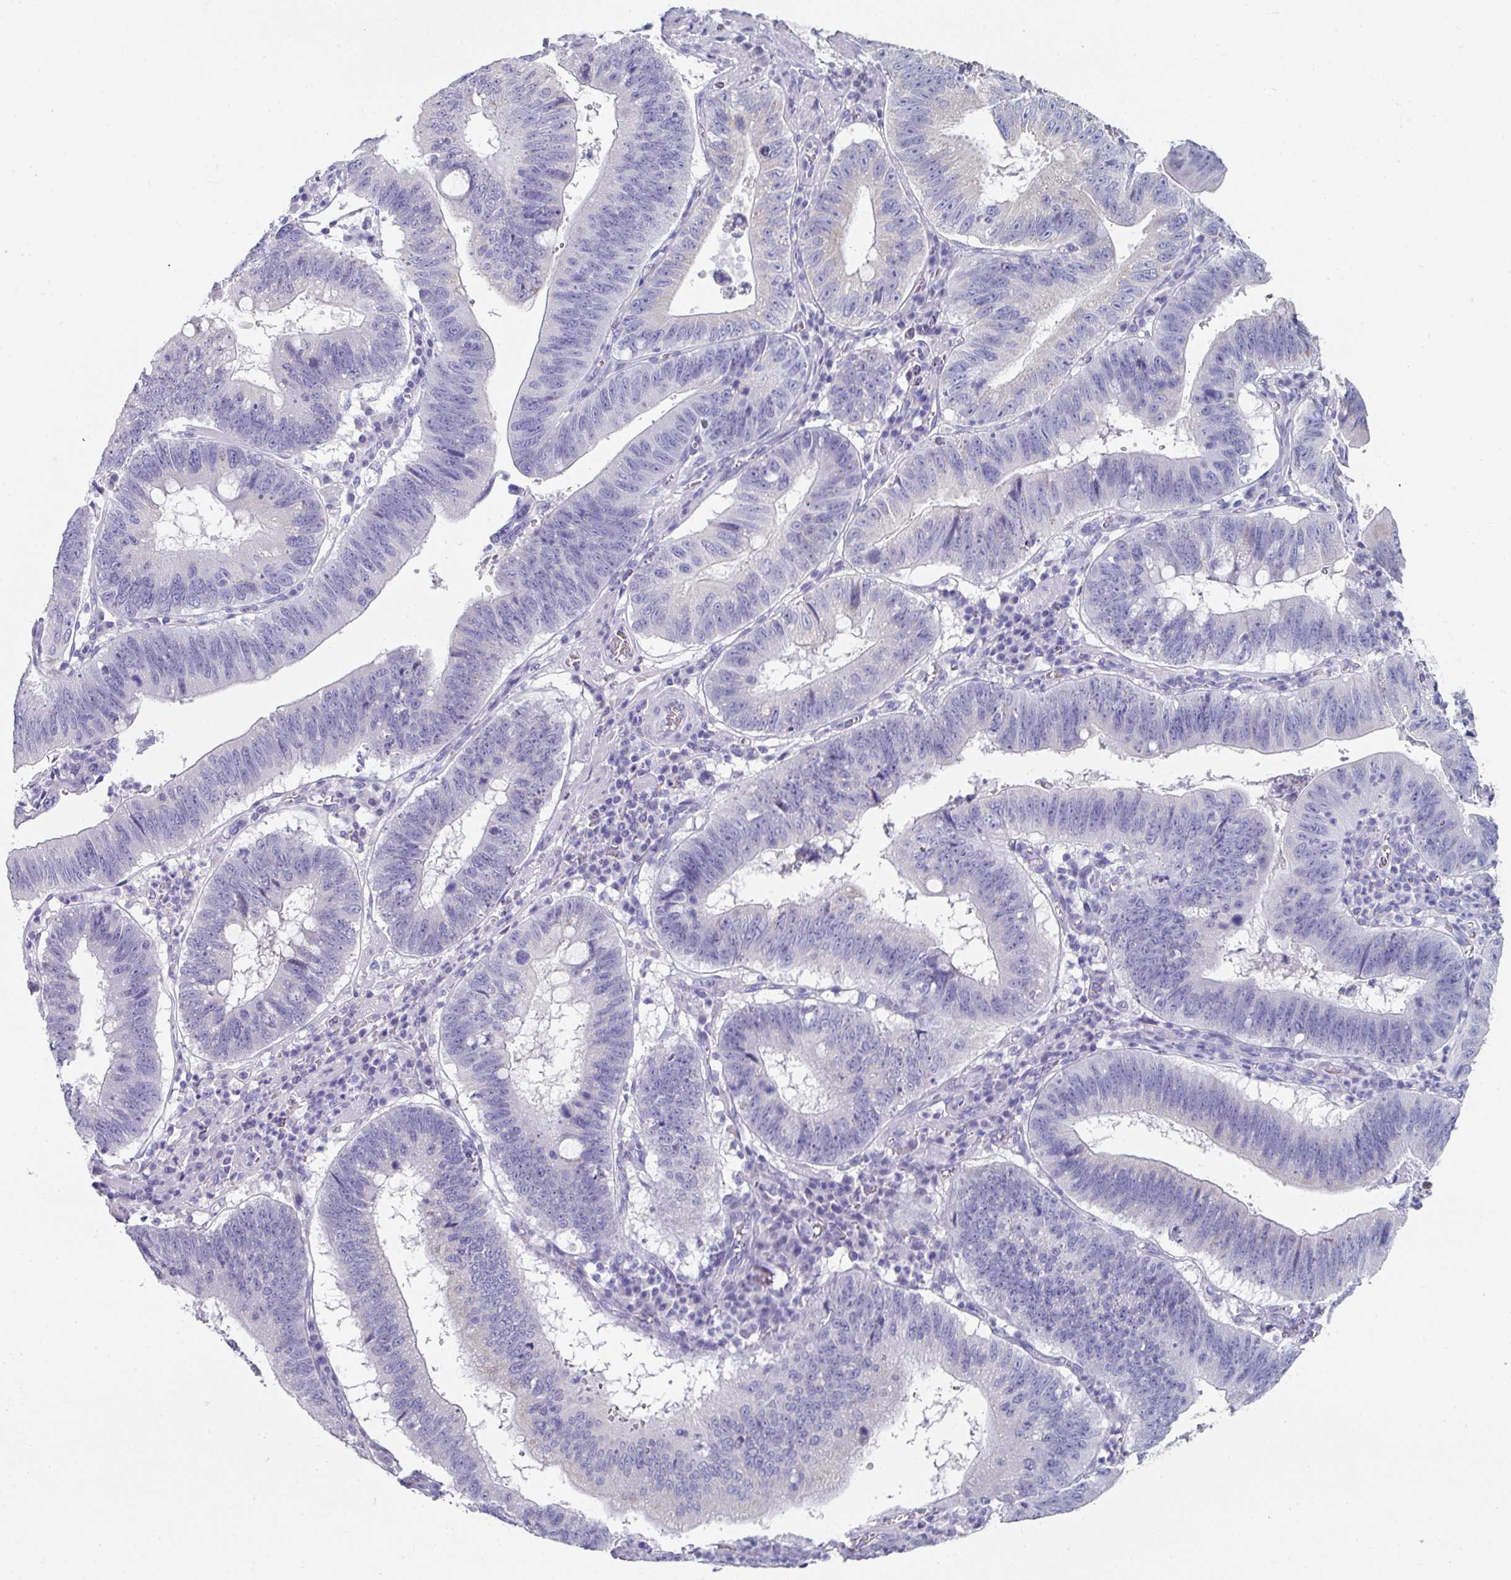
{"staining": {"intensity": "negative", "quantity": "none", "location": "none"}, "tissue": "stomach cancer", "cell_type": "Tumor cells", "image_type": "cancer", "snomed": [{"axis": "morphology", "description": "Adenocarcinoma, NOS"}, {"axis": "topography", "description": "Stomach"}], "caption": "Immunohistochemistry (IHC) micrograph of neoplastic tissue: stomach cancer stained with DAB displays no significant protein staining in tumor cells.", "gene": "SETBP1", "patient": {"sex": "male", "age": 59}}